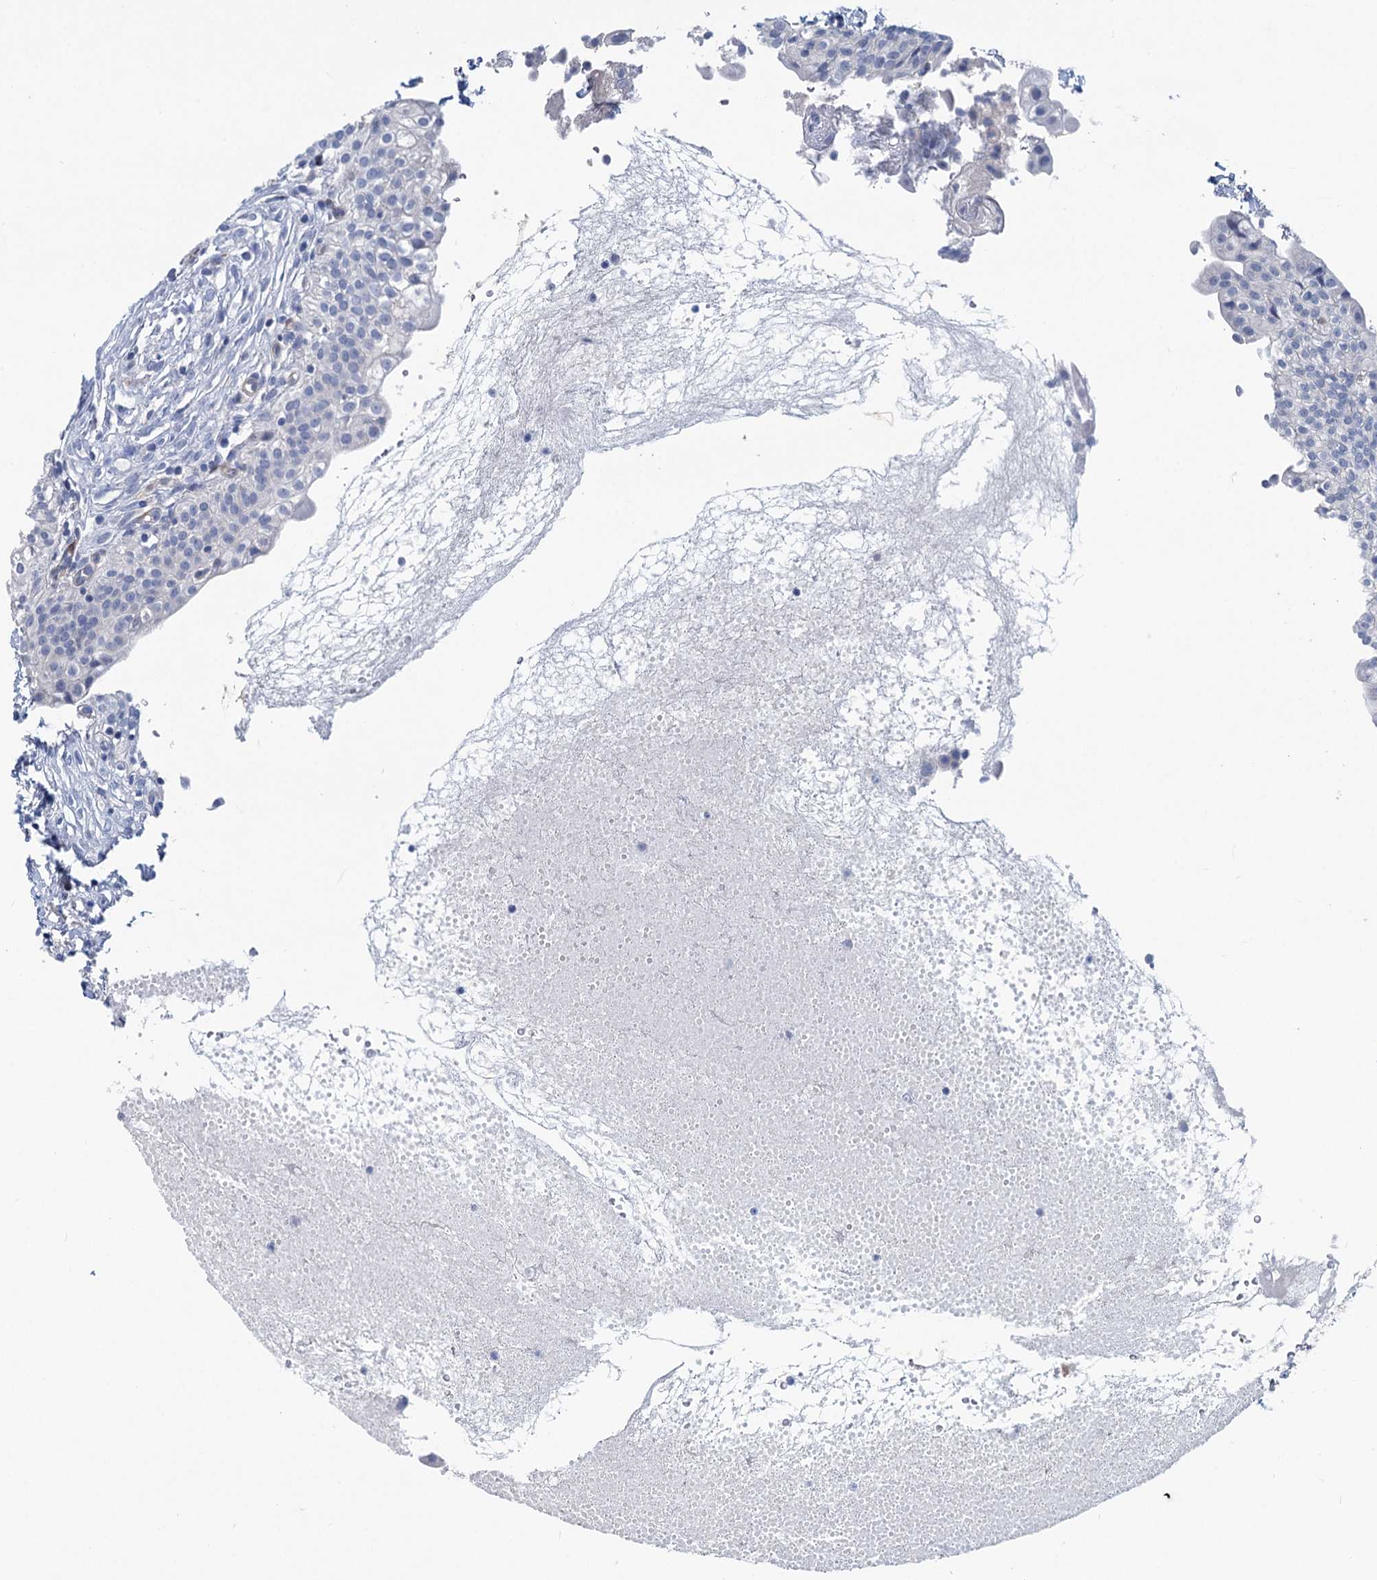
{"staining": {"intensity": "negative", "quantity": "none", "location": "none"}, "tissue": "urinary bladder", "cell_type": "Urothelial cells", "image_type": "normal", "snomed": [{"axis": "morphology", "description": "Normal tissue, NOS"}, {"axis": "topography", "description": "Urinary bladder"}], "caption": "This is a micrograph of immunohistochemistry staining of unremarkable urinary bladder, which shows no positivity in urothelial cells. Nuclei are stained in blue.", "gene": "CHDH", "patient": {"sex": "male", "age": 55}}